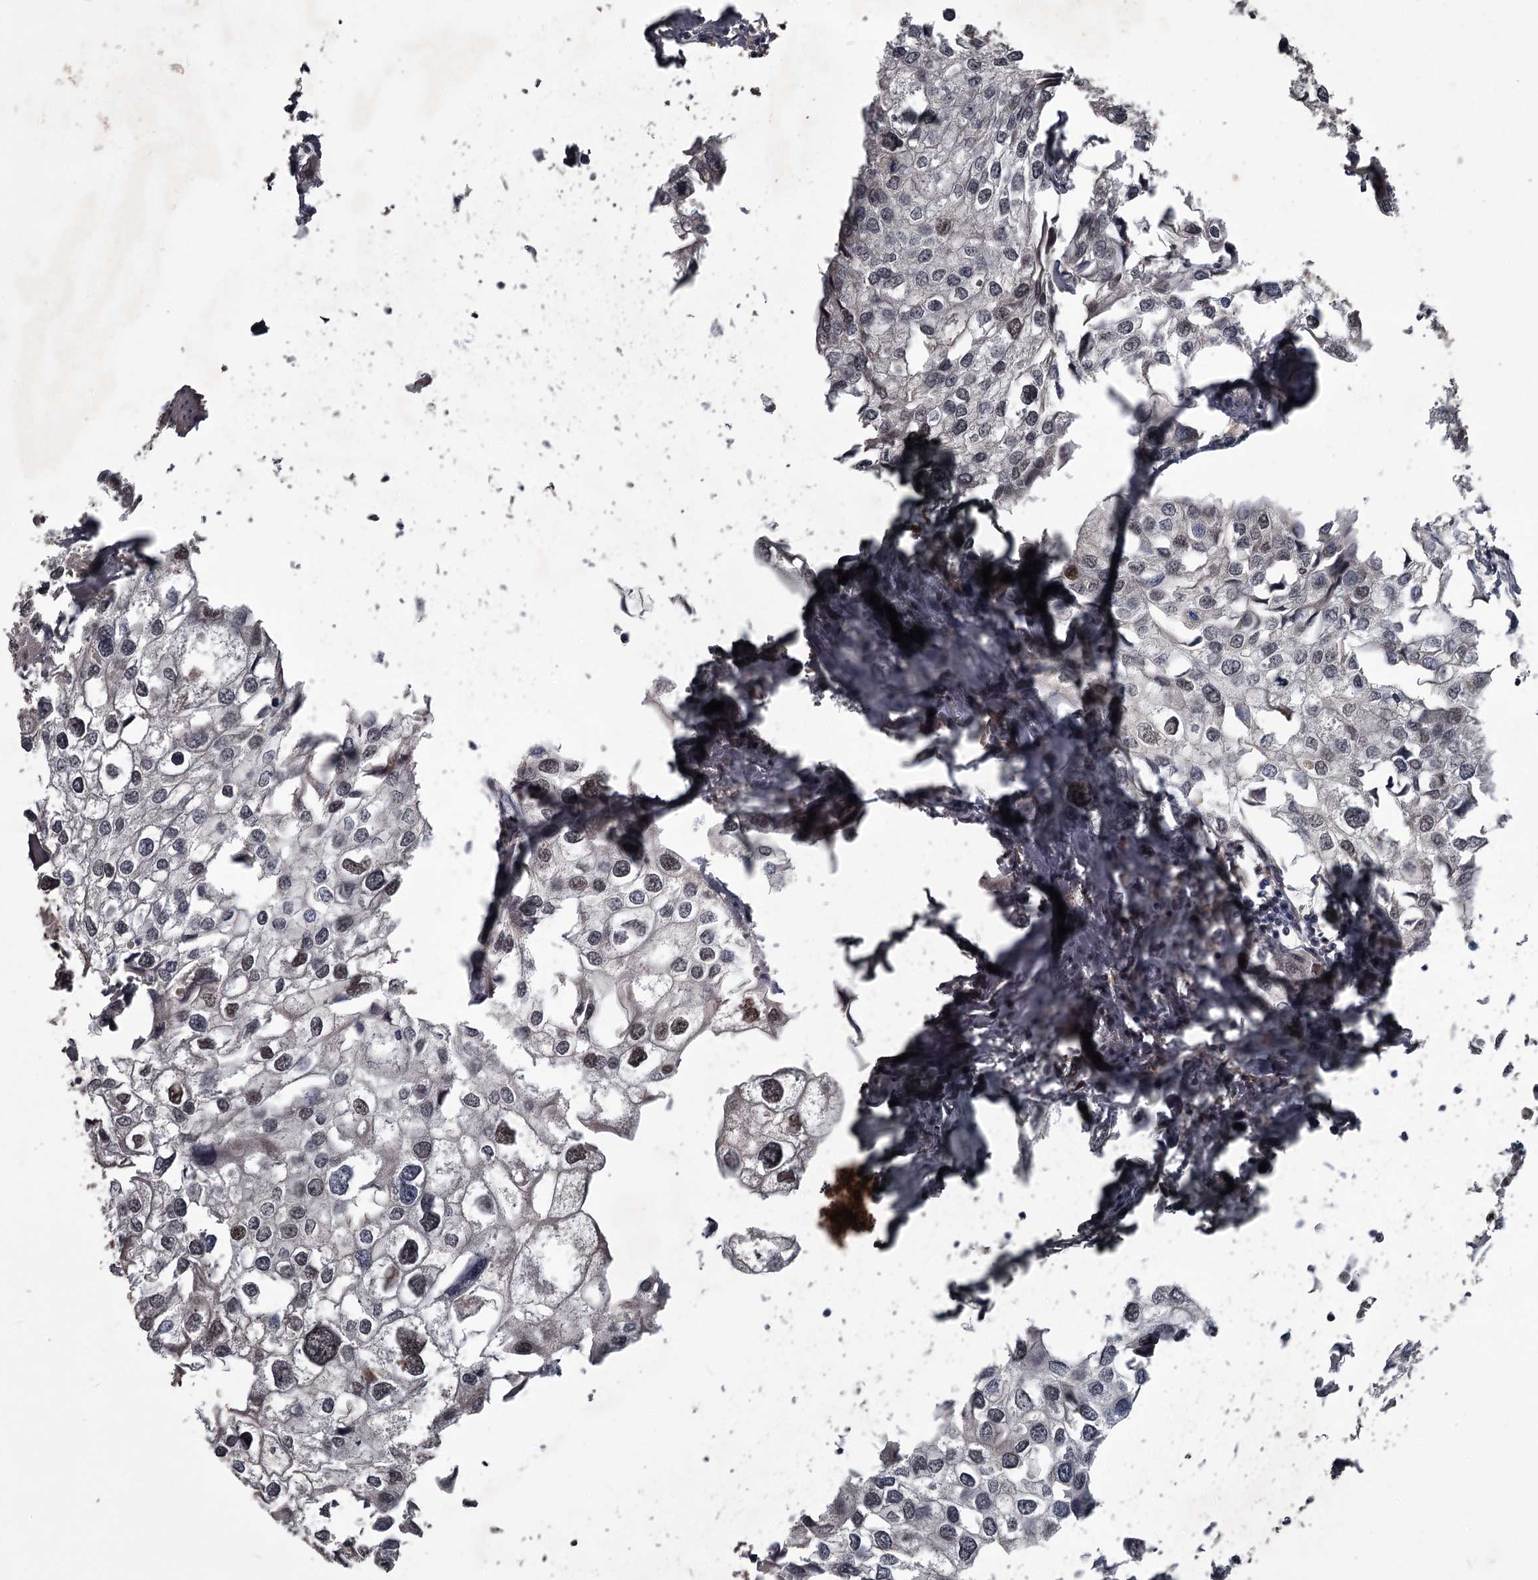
{"staining": {"intensity": "weak", "quantity": "25%-75%", "location": "nuclear"}, "tissue": "urothelial cancer", "cell_type": "Tumor cells", "image_type": "cancer", "snomed": [{"axis": "morphology", "description": "Urothelial carcinoma, High grade"}, {"axis": "topography", "description": "Urinary bladder"}], "caption": "The immunohistochemical stain labels weak nuclear expression in tumor cells of high-grade urothelial carcinoma tissue.", "gene": "FLVCR2", "patient": {"sex": "male", "age": 64}}